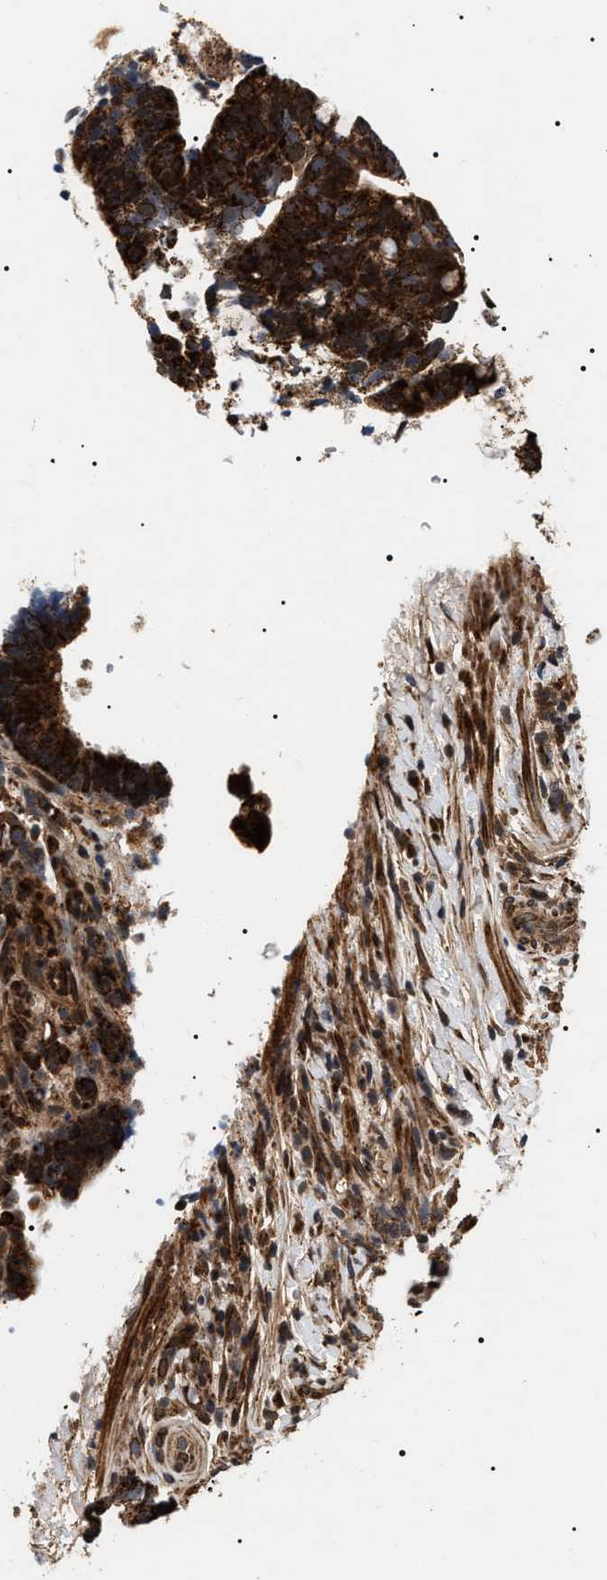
{"staining": {"intensity": "strong", "quantity": ">75%", "location": "cytoplasmic/membranous"}, "tissue": "colorectal cancer", "cell_type": "Tumor cells", "image_type": "cancer", "snomed": [{"axis": "morphology", "description": "Adenocarcinoma, NOS"}, {"axis": "topography", "description": "Colon"}], "caption": "This is a photomicrograph of immunohistochemistry staining of colorectal adenocarcinoma, which shows strong expression in the cytoplasmic/membranous of tumor cells.", "gene": "ZBTB26", "patient": {"sex": "female", "age": 66}}